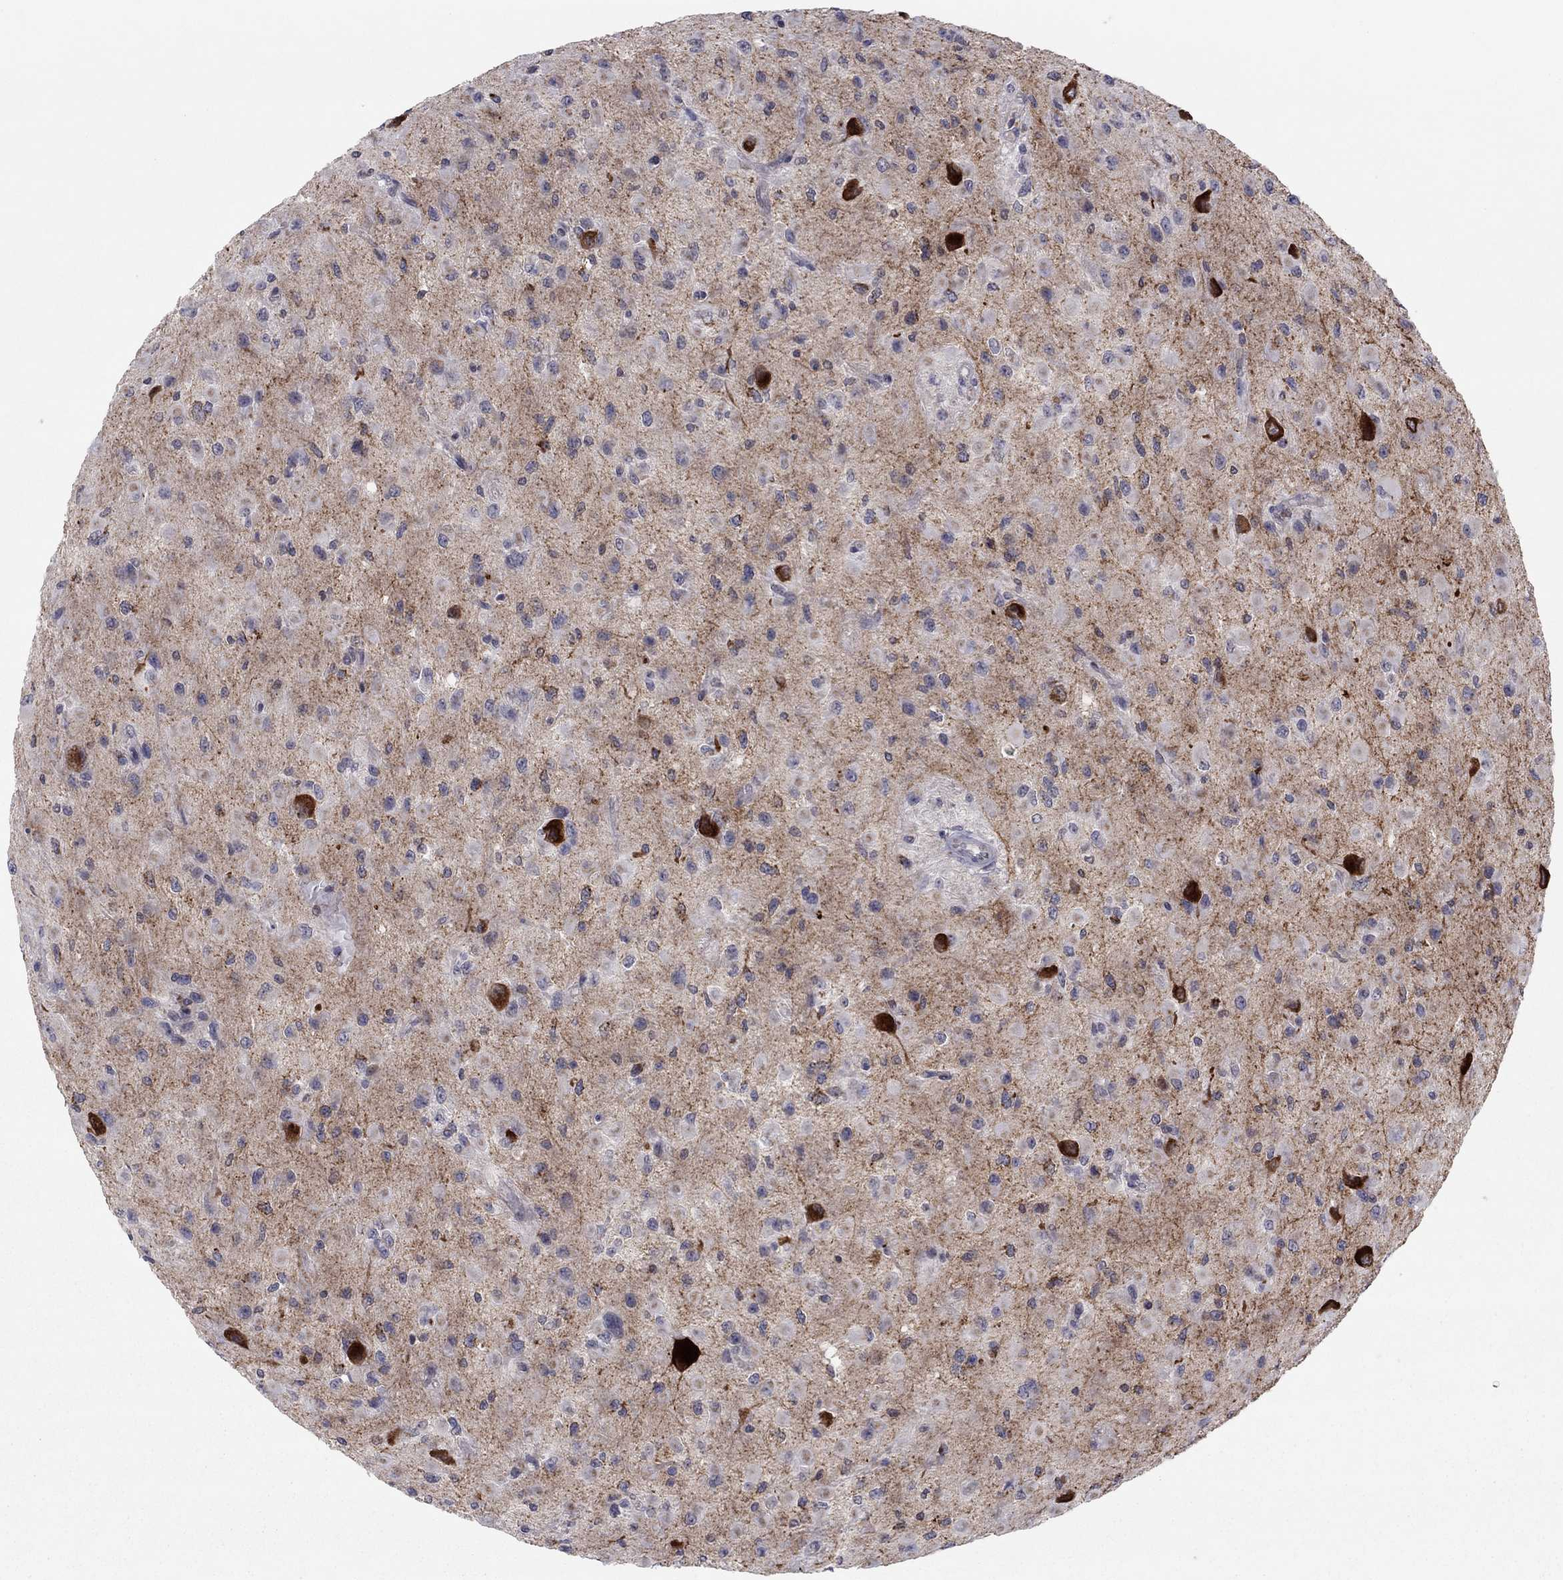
{"staining": {"intensity": "moderate", "quantity": "<25%", "location": "cytoplasmic/membranous"}, "tissue": "glioma", "cell_type": "Tumor cells", "image_type": "cancer", "snomed": [{"axis": "morphology", "description": "Glioma, malignant, High grade"}, {"axis": "topography", "description": "Cerebral cortex"}], "caption": "High-magnification brightfield microscopy of malignant glioma (high-grade) stained with DAB (3,3'-diaminobenzidine) (brown) and counterstained with hematoxylin (blue). tumor cells exhibit moderate cytoplasmic/membranous expression is identified in about<25% of cells. (Stains: DAB (3,3'-diaminobenzidine) in brown, nuclei in blue, Microscopy: brightfield microscopy at high magnification).", "gene": "CRACDL", "patient": {"sex": "male", "age": 35}}